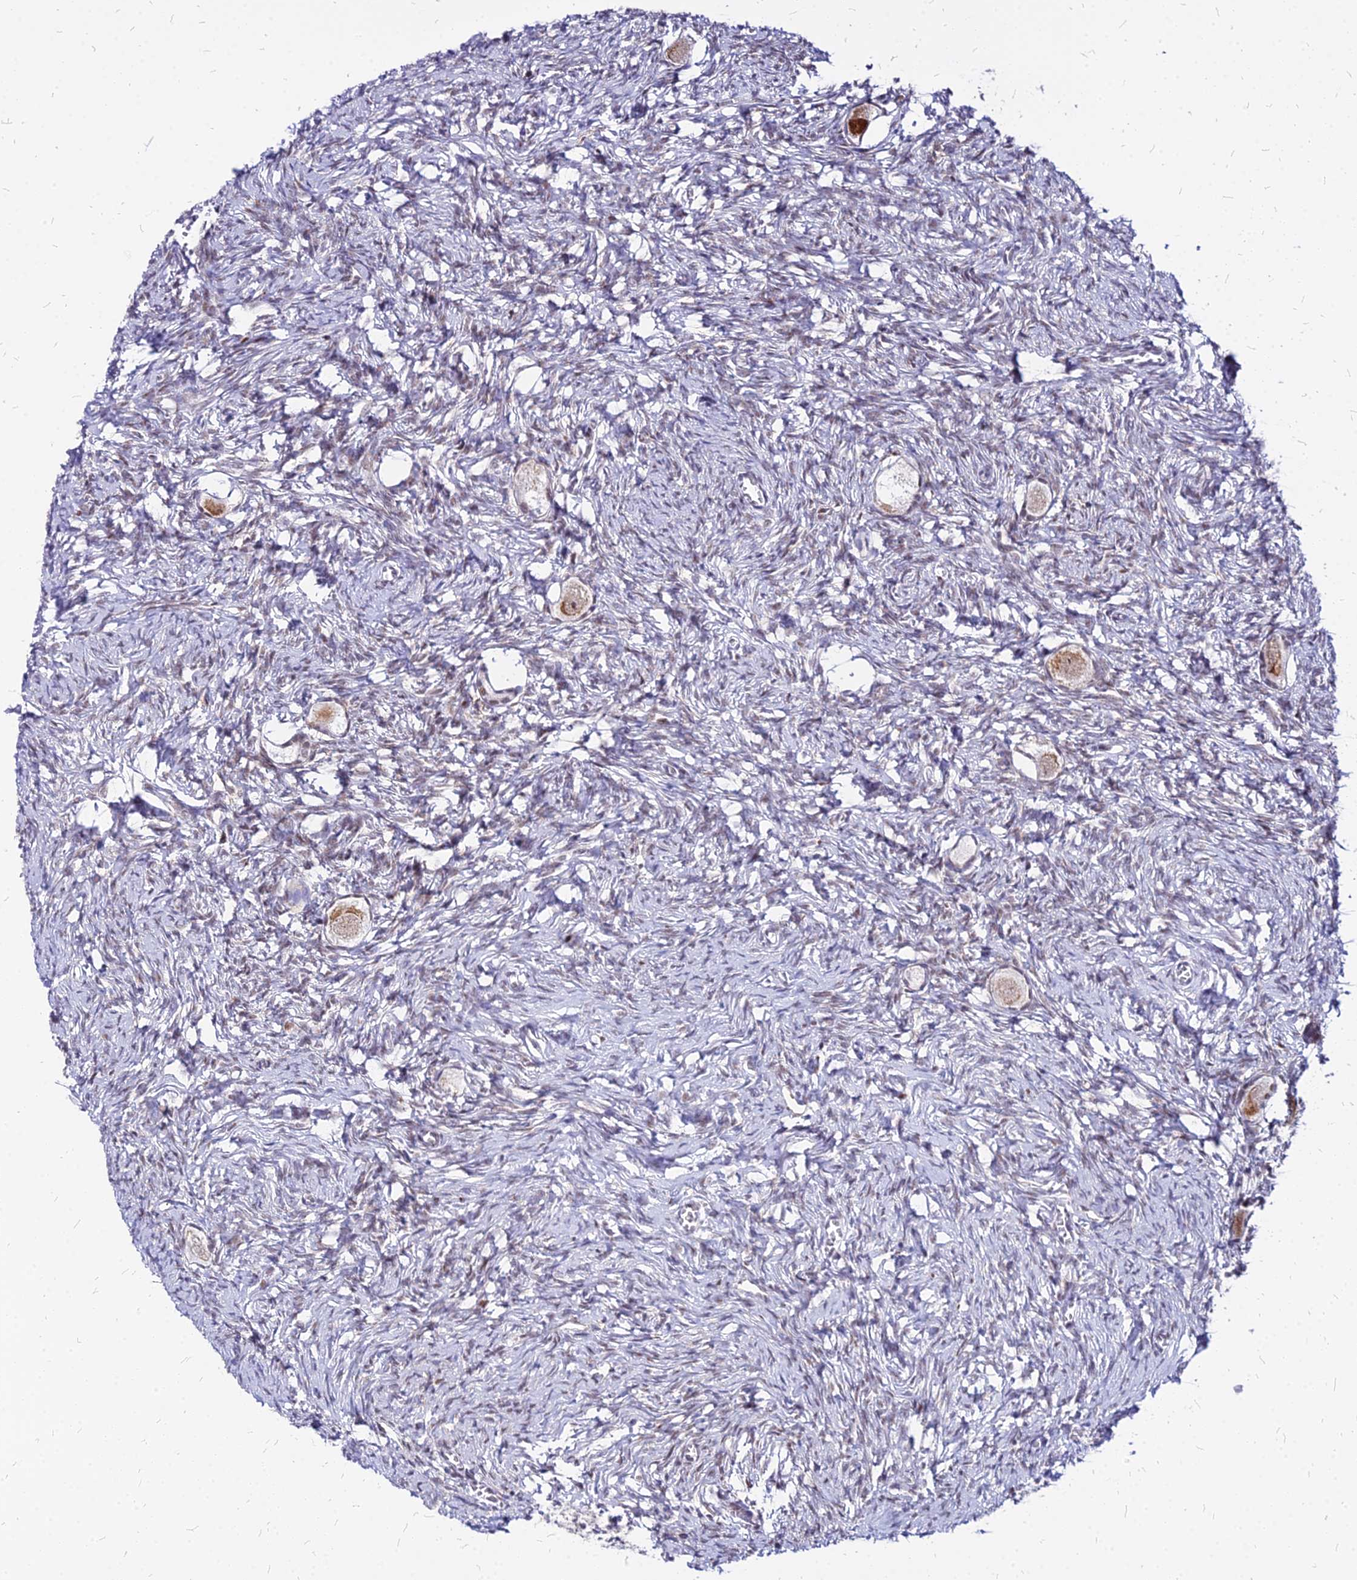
{"staining": {"intensity": "moderate", "quantity": "25%-75%", "location": "cytoplasmic/membranous,nuclear"}, "tissue": "ovary", "cell_type": "Follicle cells", "image_type": "normal", "snomed": [{"axis": "morphology", "description": "Normal tissue, NOS"}, {"axis": "topography", "description": "Ovary"}], "caption": "IHC (DAB (3,3'-diaminobenzidine)) staining of benign human ovary reveals moderate cytoplasmic/membranous,nuclear protein positivity in about 25%-75% of follicle cells.", "gene": "FDX2", "patient": {"sex": "female", "age": 27}}